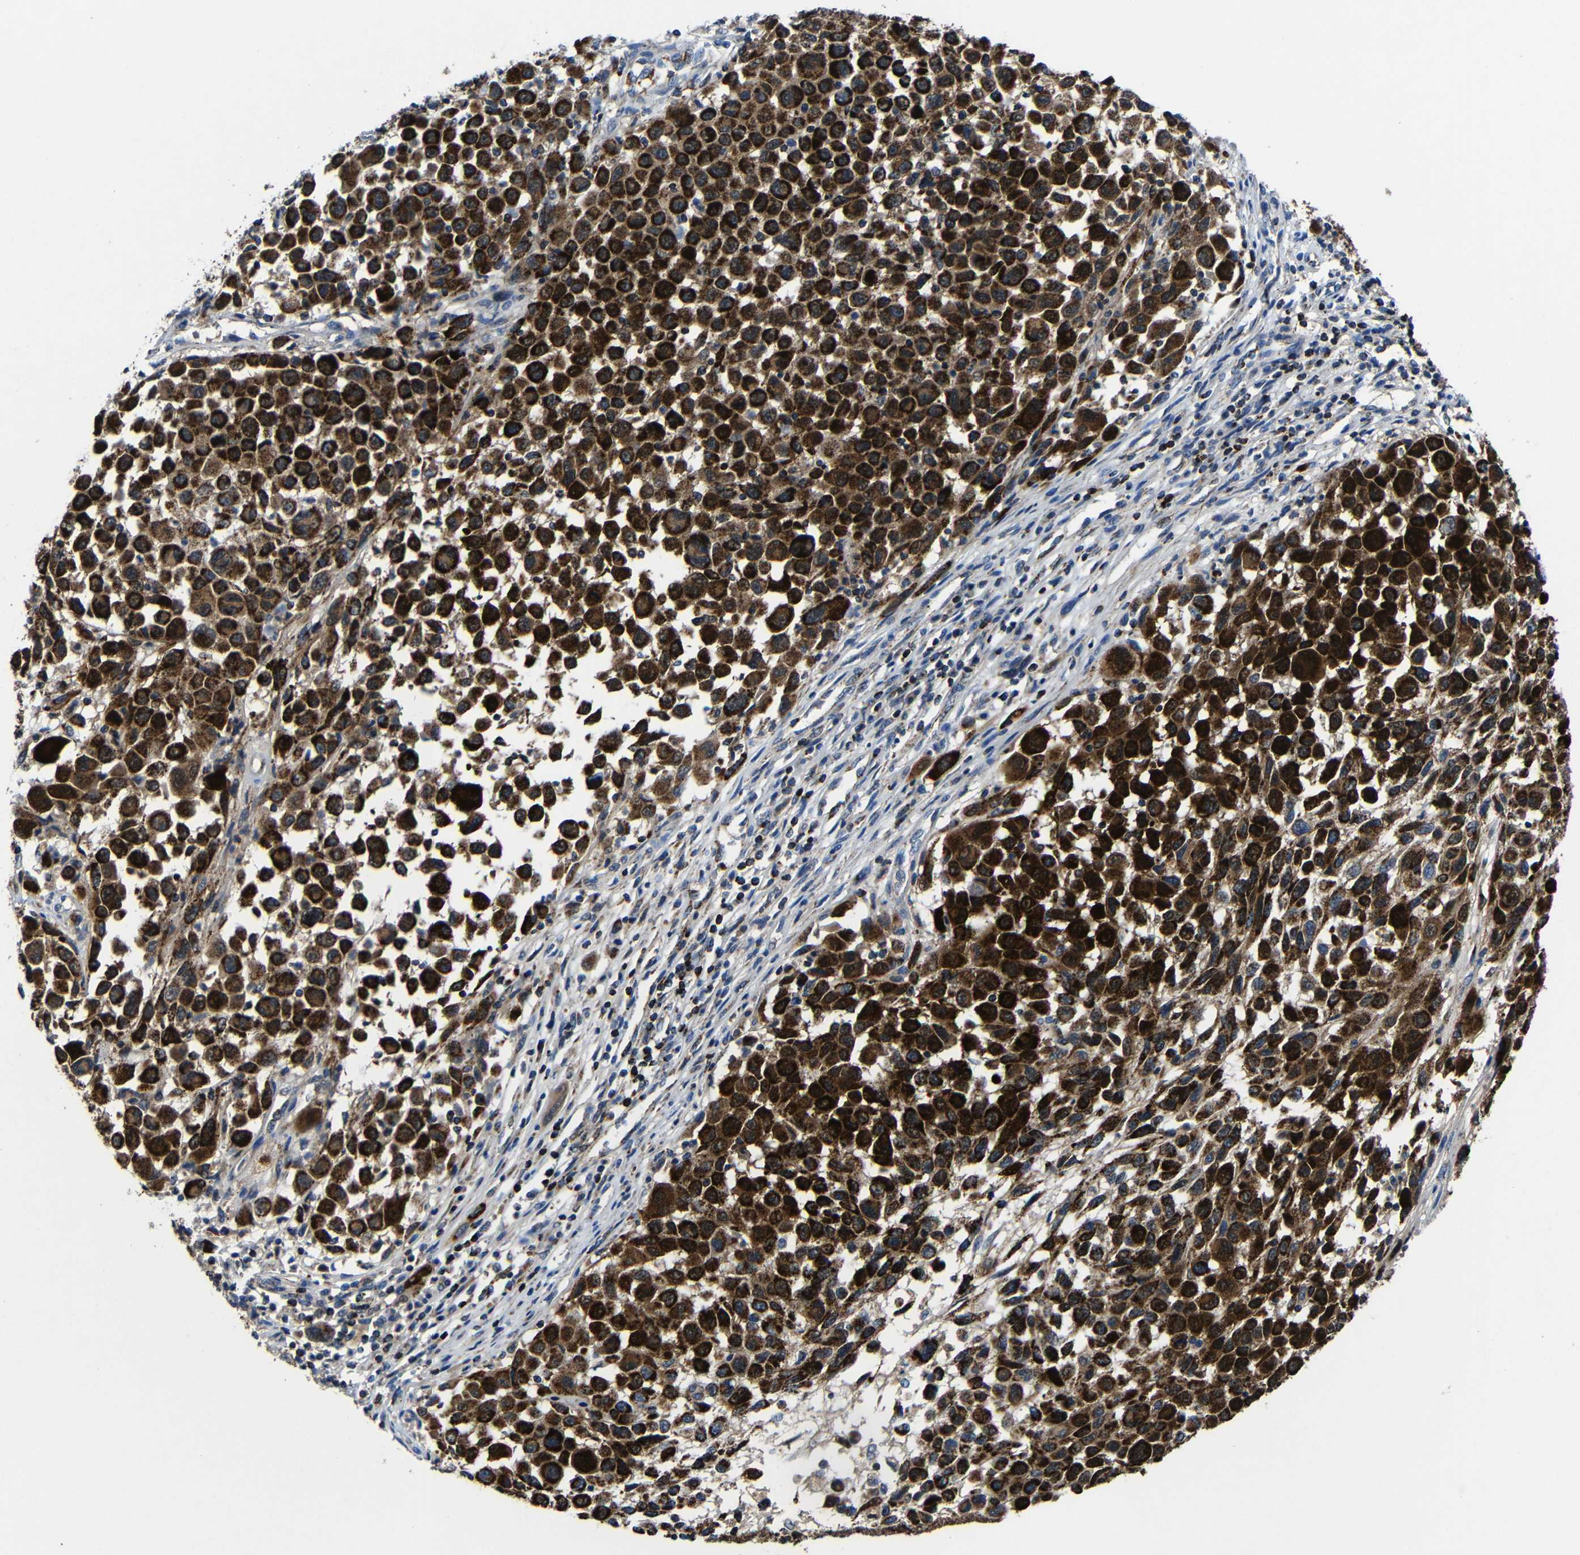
{"staining": {"intensity": "strong", "quantity": ">75%", "location": "cytoplasmic/membranous"}, "tissue": "melanoma", "cell_type": "Tumor cells", "image_type": "cancer", "snomed": [{"axis": "morphology", "description": "Malignant melanoma, Metastatic site"}, {"axis": "topography", "description": "Lymph node"}], "caption": "Protein expression analysis of human malignant melanoma (metastatic site) reveals strong cytoplasmic/membranous staining in approximately >75% of tumor cells.", "gene": "CA5B", "patient": {"sex": "male", "age": 61}}